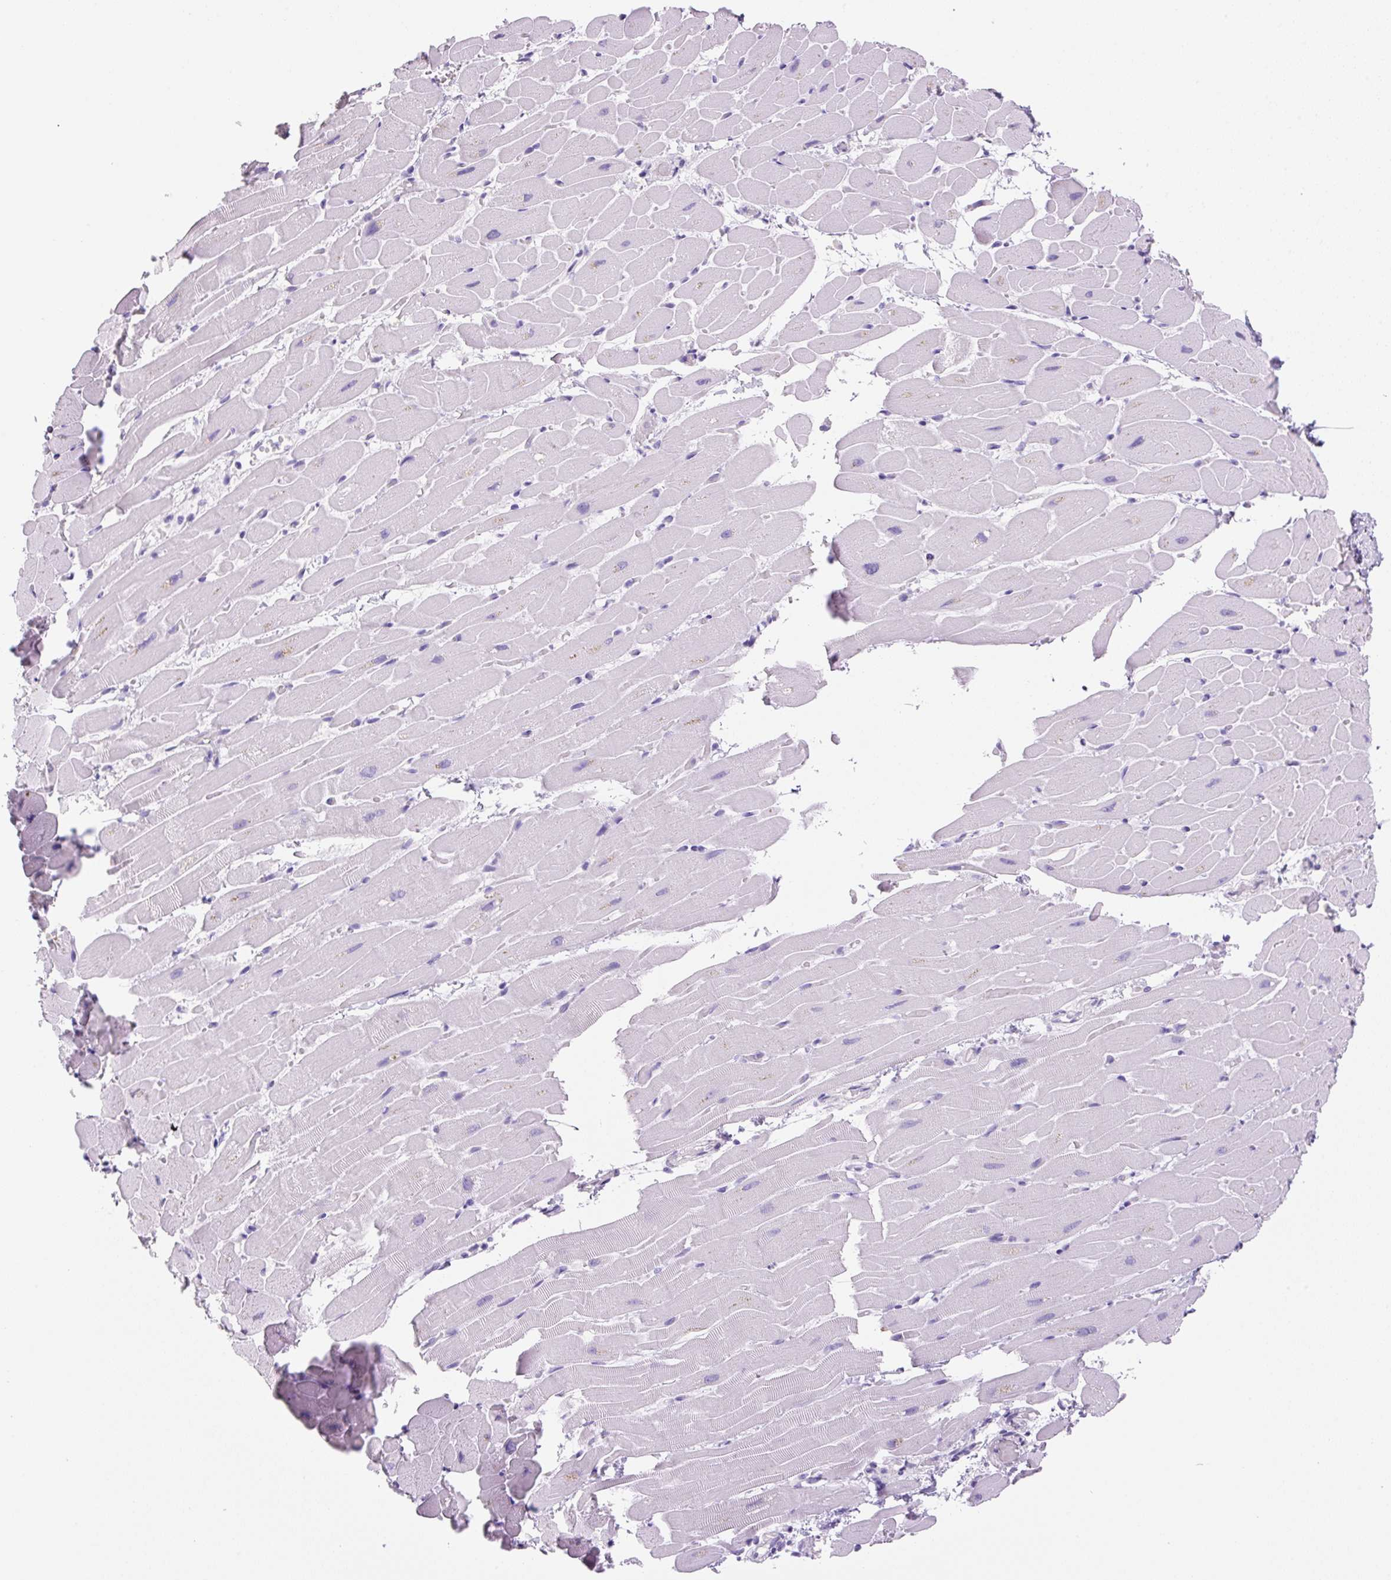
{"staining": {"intensity": "negative", "quantity": "none", "location": "none"}, "tissue": "heart muscle", "cell_type": "Cardiomyocytes", "image_type": "normal", "snomed": [{"axis": "morphology", "description": "Normal tissue, NOS"}, {"axis": "topography", "description": "Heart"}], "caption": "This micrograph is of benign heart muscle stained with immunohistochemistry to label a protein in brown with the nuclei are counter-stained blue. There is no staining in cardiomyocytes. (Stains: DAB (3,3'-diaminobenzidine) IHC with hematoxylin counter stain, Microscopy: brightfield microscopy at high magnification).", "gene": "PRRT1", "patient": {"sex": "male", "age": 37}}